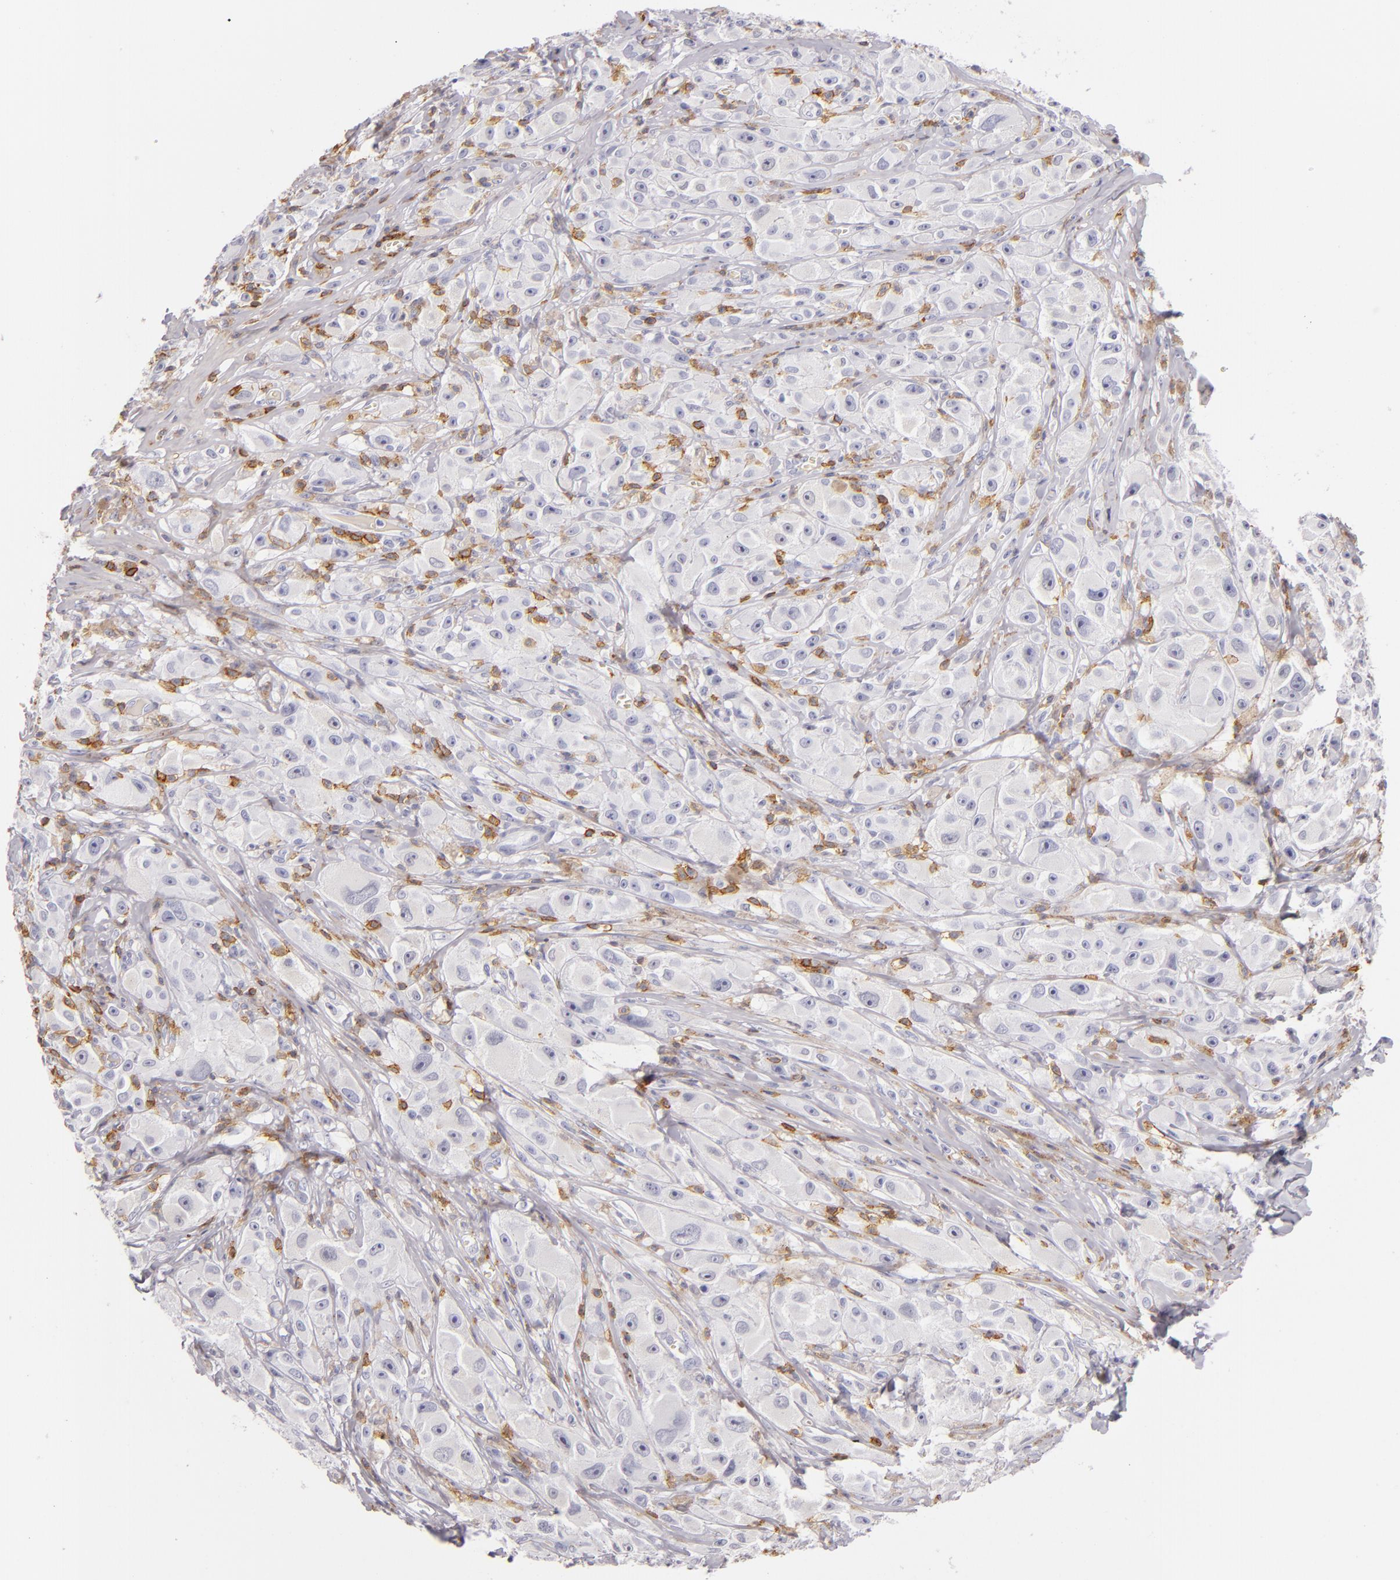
{"staining": {"intensity": "negative", "quantity": "none", "location": "none"}, "tissue": "melanoma", "cell_type": "Tumor cells", "image_type": "cancer", "snomed": [{"axis": "morphology", "description": "Malignant melanoma, NOS"}, {"axis": "topography", "description": "Skin"}], "caption": "Tumor cells show no significant protein positivity in malignant melanoma.", "gene": "LAT", "patient": {"sex": "male", "age": 56}}